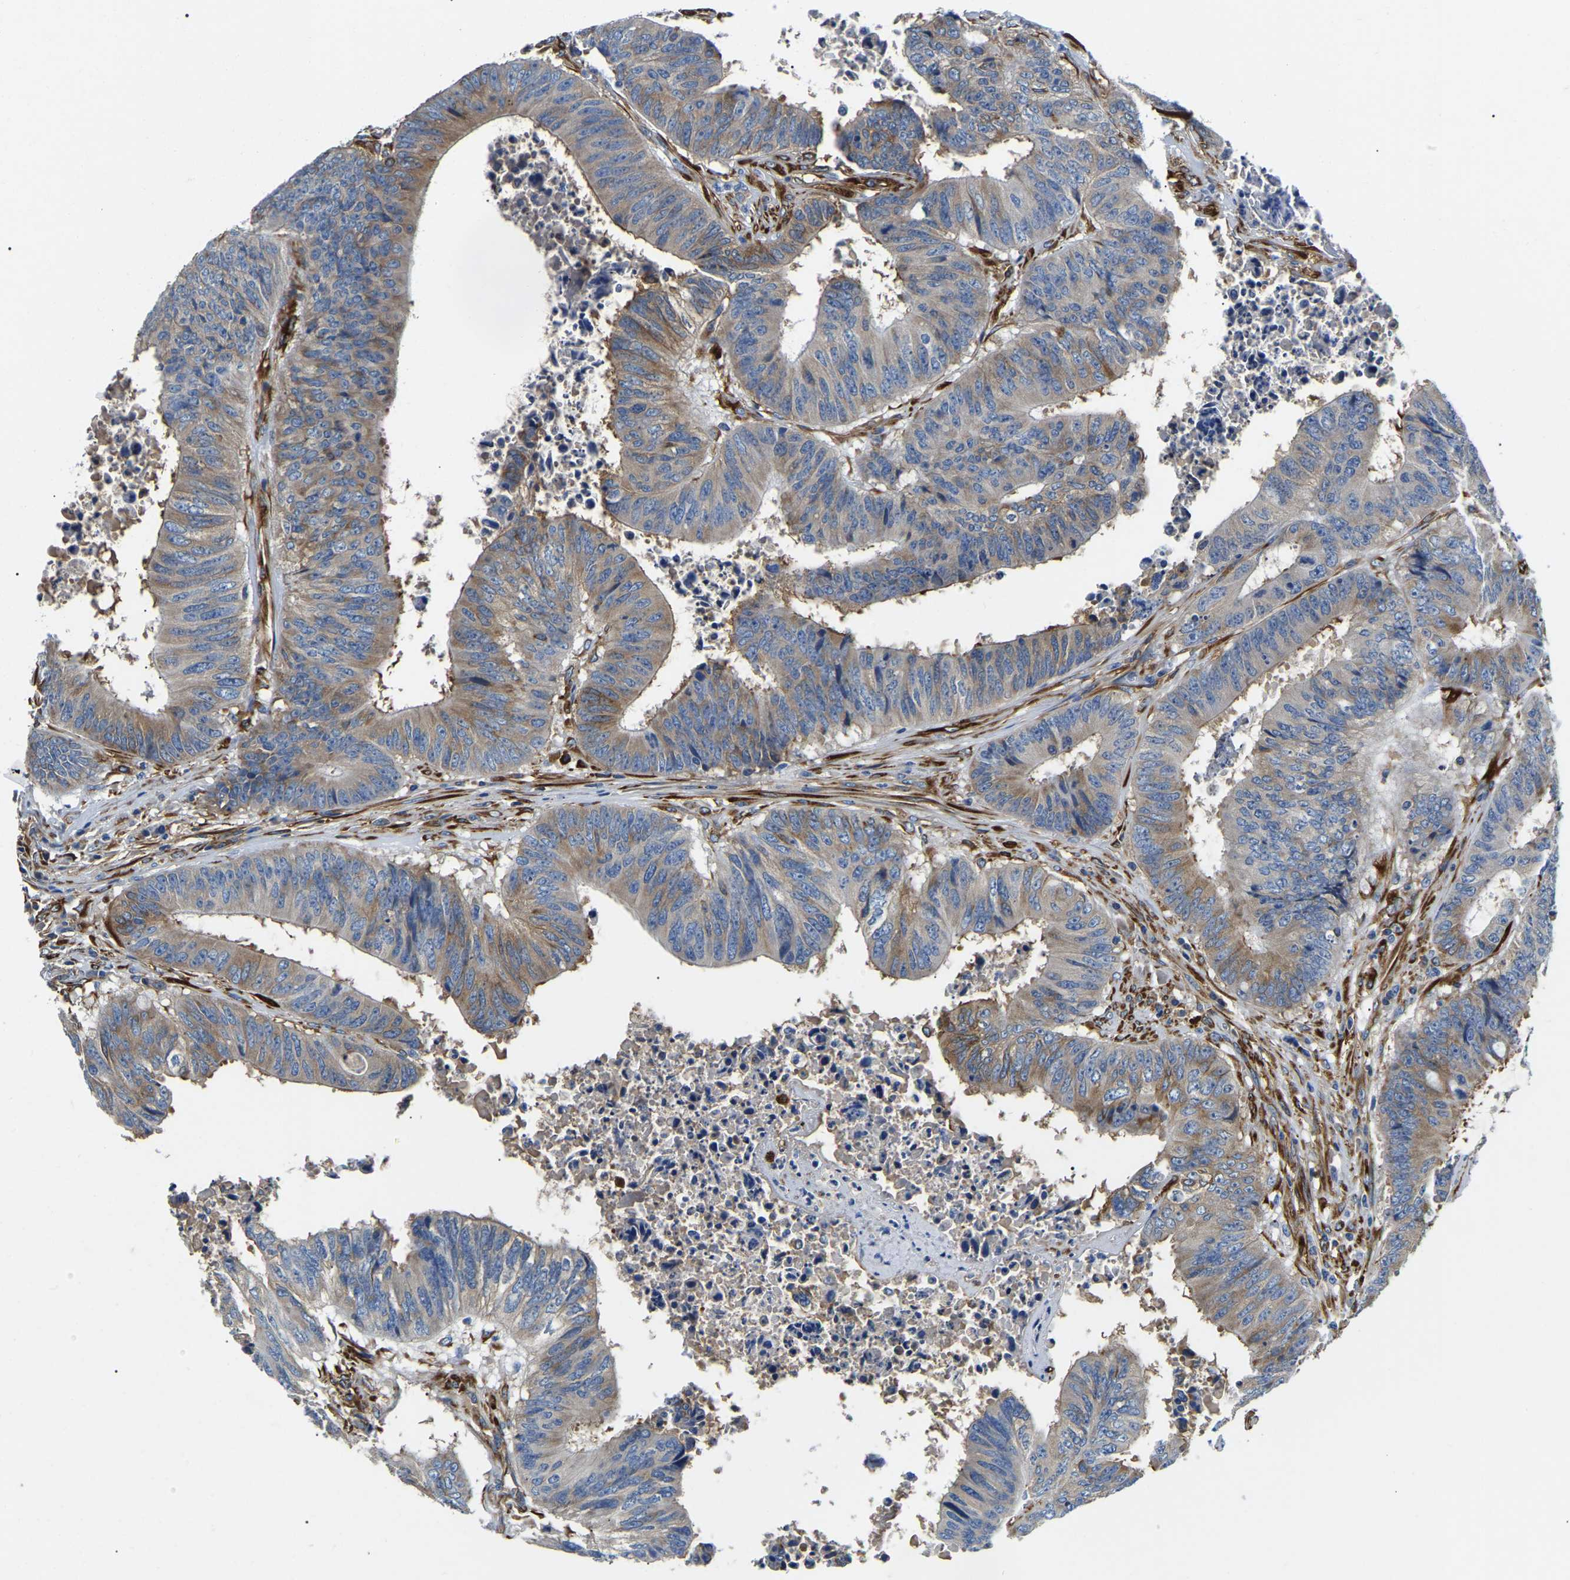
{"staining": {"intensity": "weak", "quantity": "25%-75%", "location": "cytoplasmic/membranous"}, "tissue": "colorectal cancer", "cell_type": "Tumor cells", "image_type": "cancer", "snomed": [{"axis": "morphology", "description": "Adenocarcinoma, NOS"}, {"axis": "topography", "description": "Rectum"}], "caption": "Weak cytoplasmic/membranous expression for a protein is appreciated in about 25%-75% of tumor cells of colorectal cancer (adenocarcinoma) using IHC.", "gene": "DUSP8", "patient": {"sex": "male", "age": 72}}